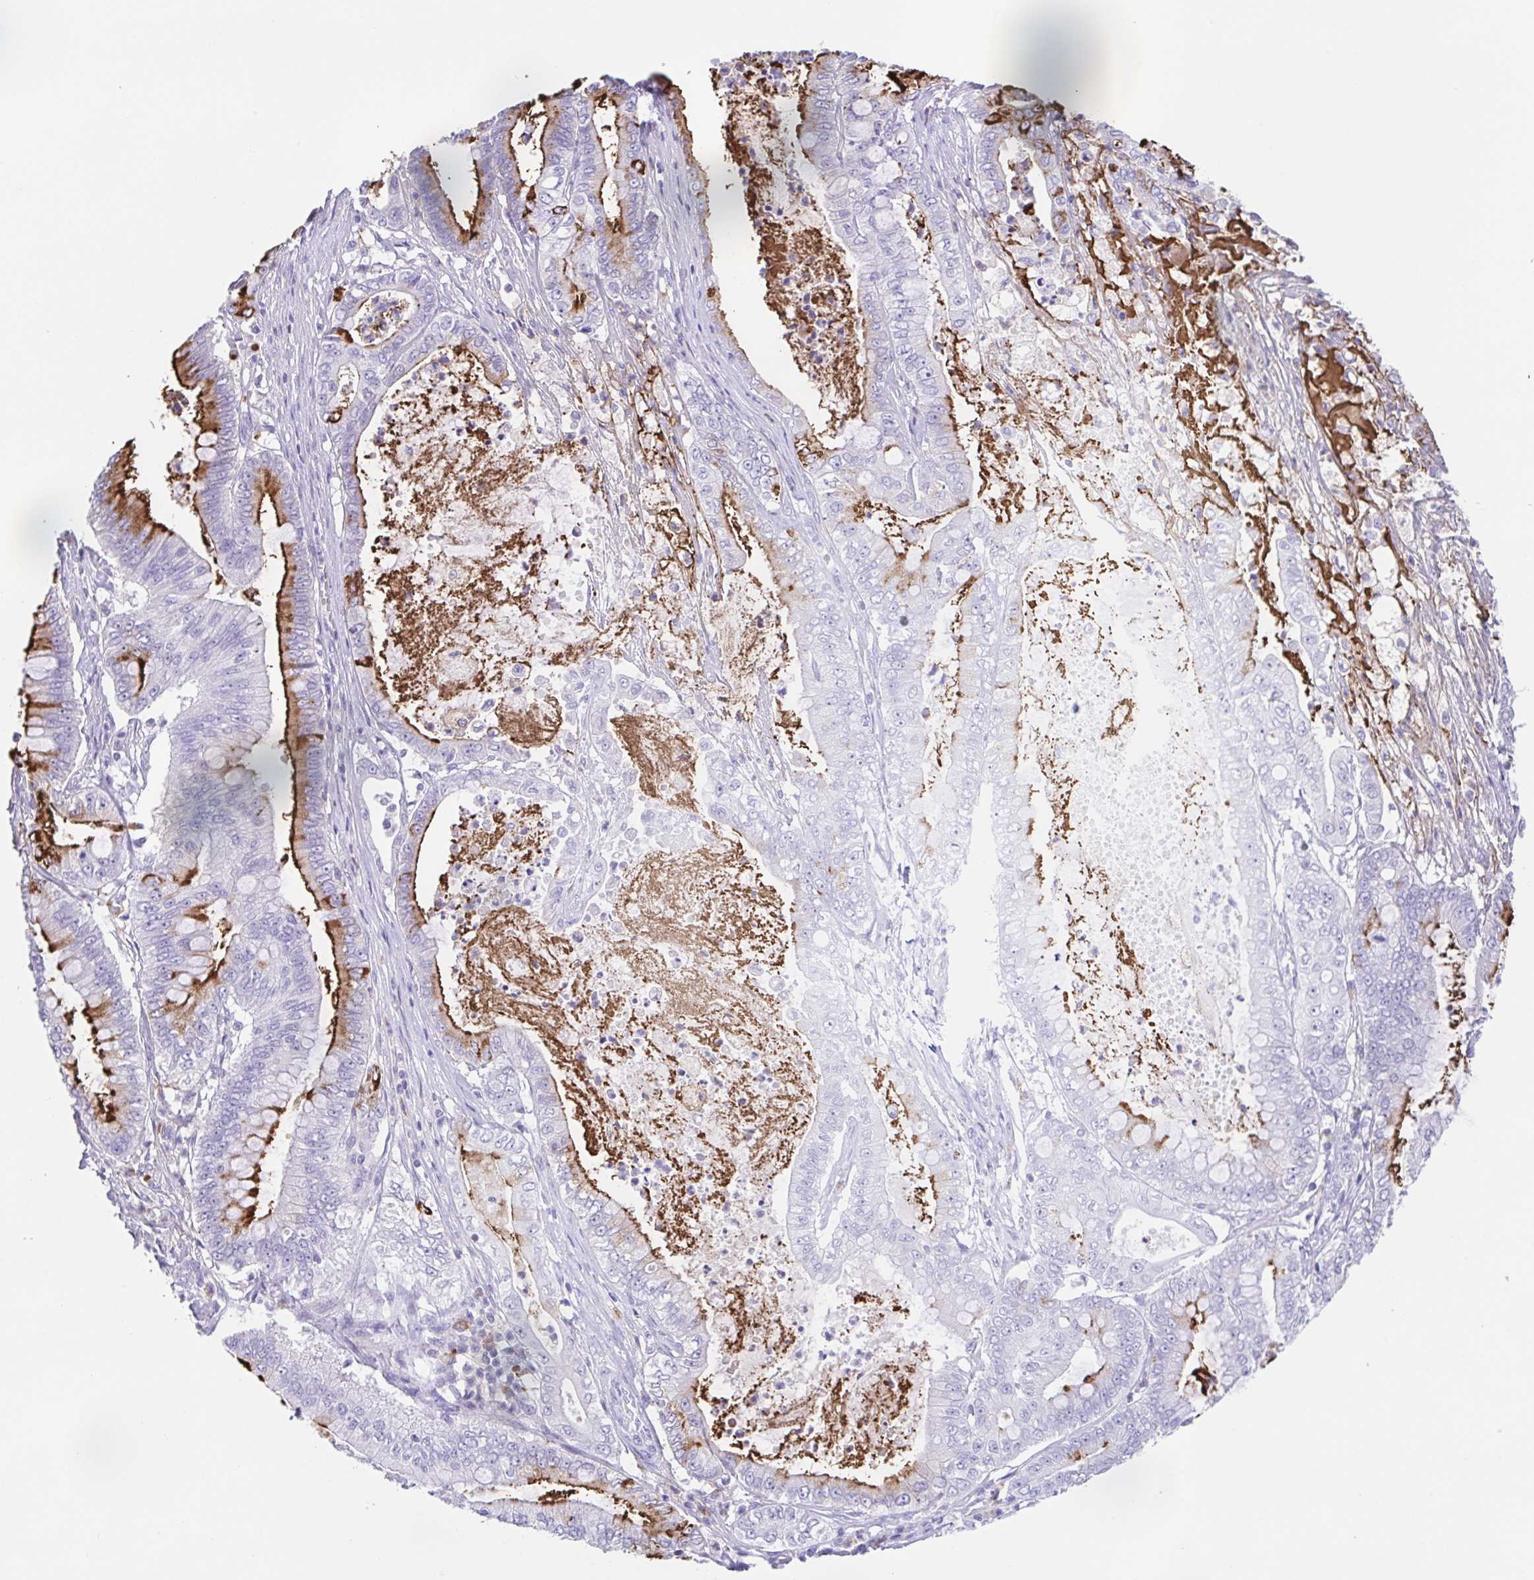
{"staining": {"intensity": "strong", "quantity": "25%-75%", "location": "cytoplasmic/membranous"}, "tissue": "pancreatic cancer", "cell_type": "Tumor cells", "image_type": "cancer", "snomed": [{"axis": "morphology", "description": "Adenocarcinoma, NOS"}, {"axis": "topography", "description": "Pancreas"}], "caption": "Protein staining displays strong cytoplasmic/membranous staining in about 25%-75% of tumor cells in pancreatic adenocarcinoma.", "gene": "ARPP21", "patient": {"sex": "male", "age": 71}}